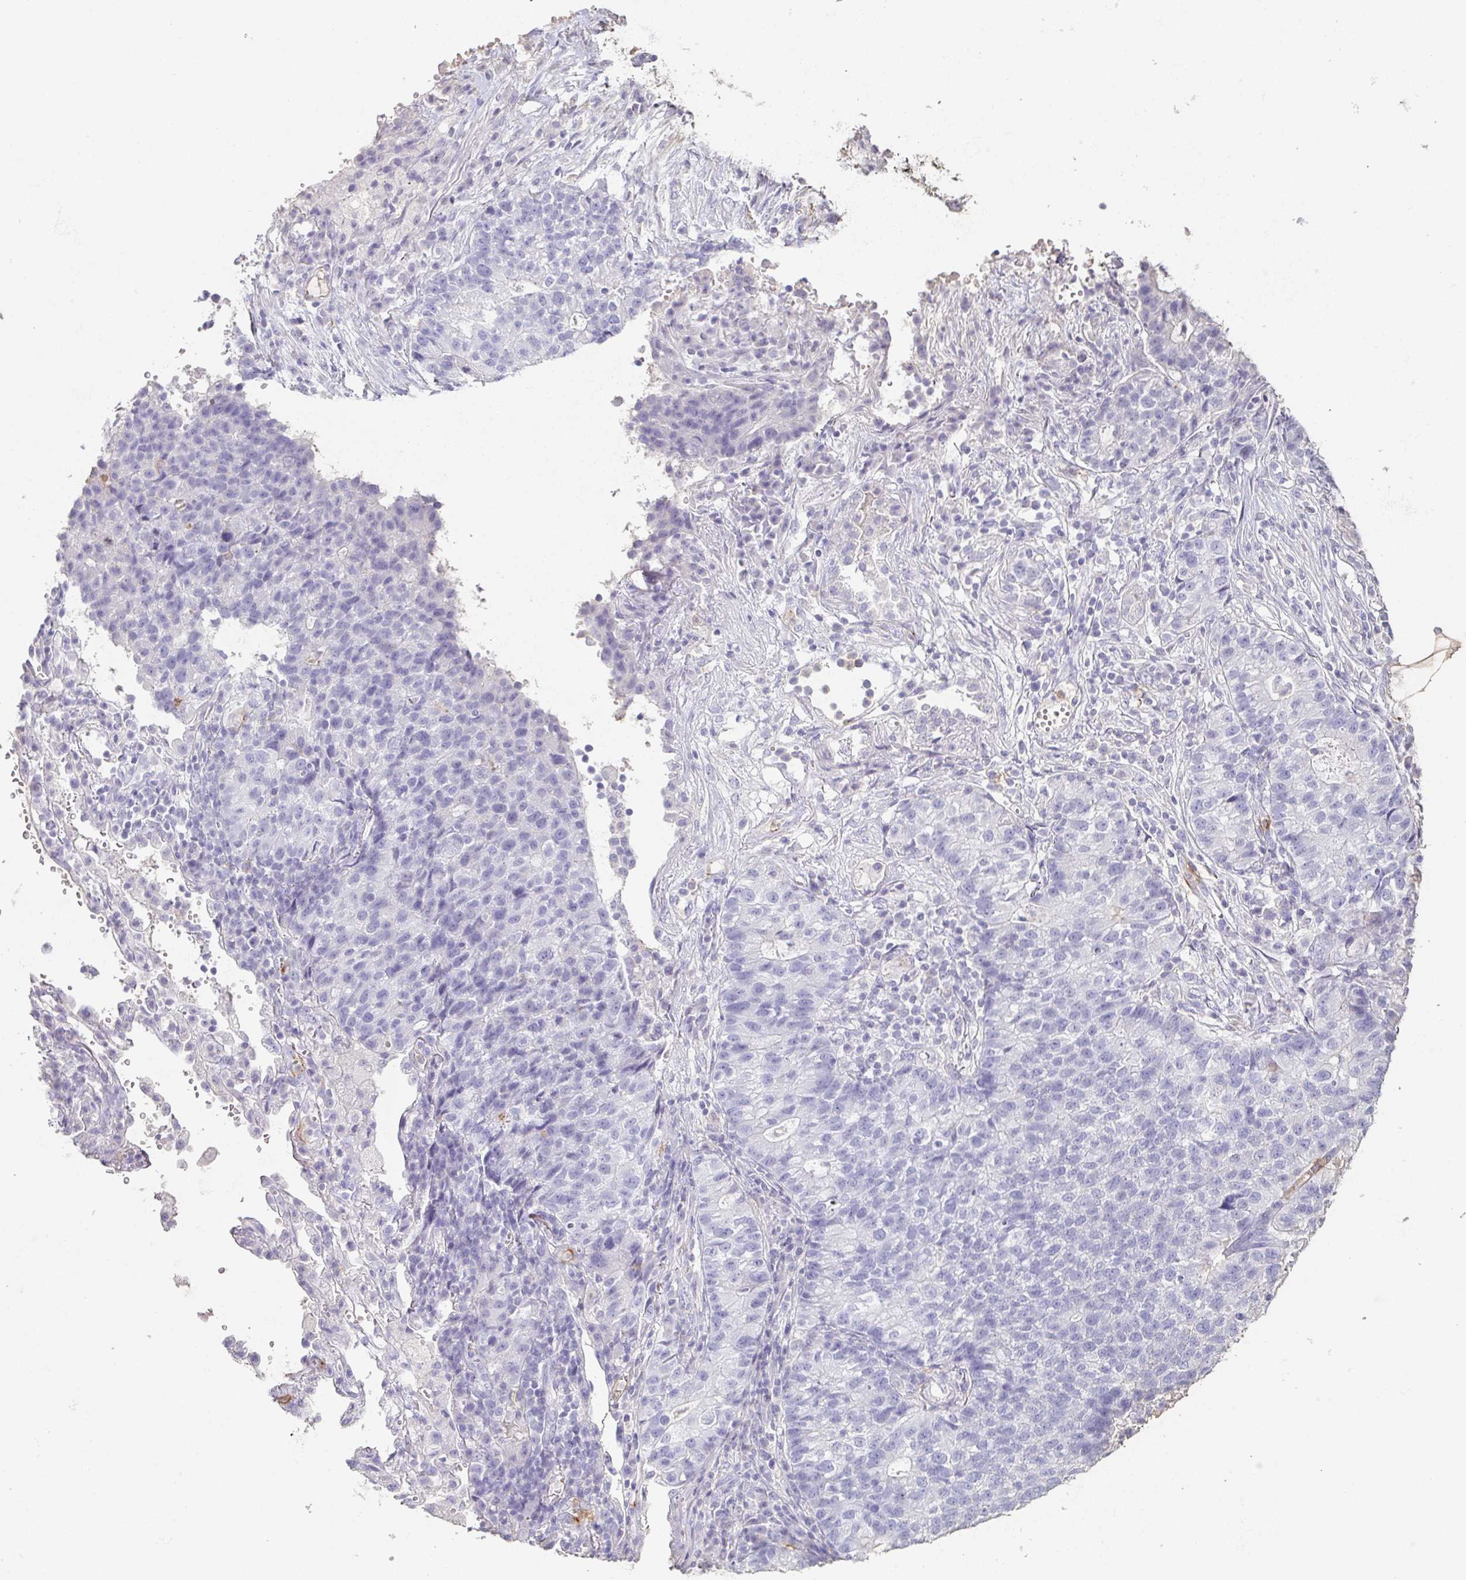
{"staining": {"intensity": "negative", "quantity": "none", "location": "none"}, "tissue": "lung cancer", "cell_type": "Tumor cells", "image_type": "cancer", "snomed": [{"axis": "morphology", "description": "Adenocarcinoma, NOS"}, {"axis": "topography", "description": "Lung"}], "caption": "The image demonstrates no staining of tumor cells in adenocarcinoma (lung).", "gene": "BPIFA2", "patient": {"sex": "male", "age": 57}}